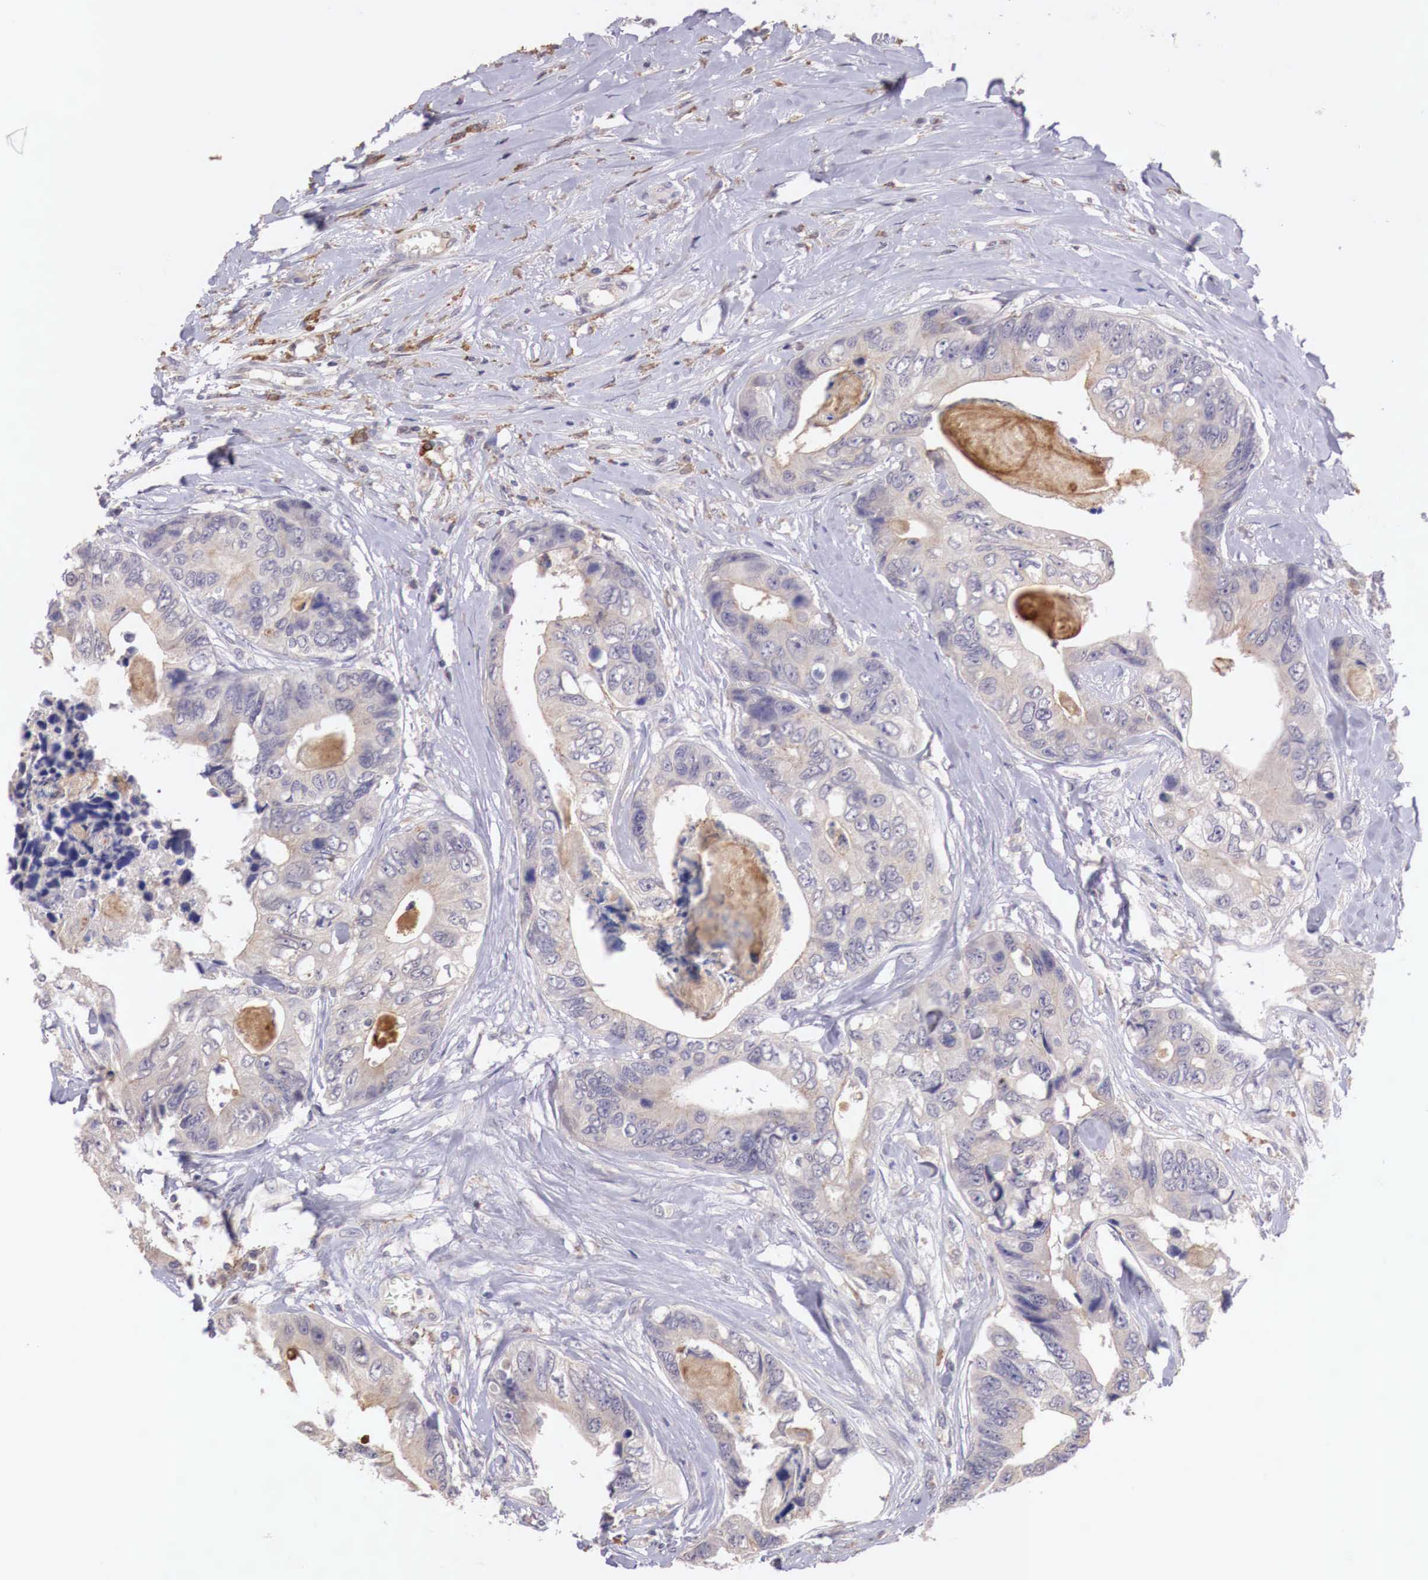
{"staining": {"intensity": "weak", "quantity": "25%-75%", "location": "cytoplasmic/membranous"}, "tissue": "colorectal cancer", "cell_type": "Tumor cells", "image_type": "cancer", "snomed": [{"axis": "morphology", "description": "Adenocarcinoma, NOS"}, {"axis": "topography", "description": "Colon"}], "caption": "Tumor cells demonstrate weak cytoplasmic/membranous staining in approximately 25%-75% of cells in colorectal cancer.", "gene": "CHRDL1", "patient": {"sex": "female", "age": 86}}